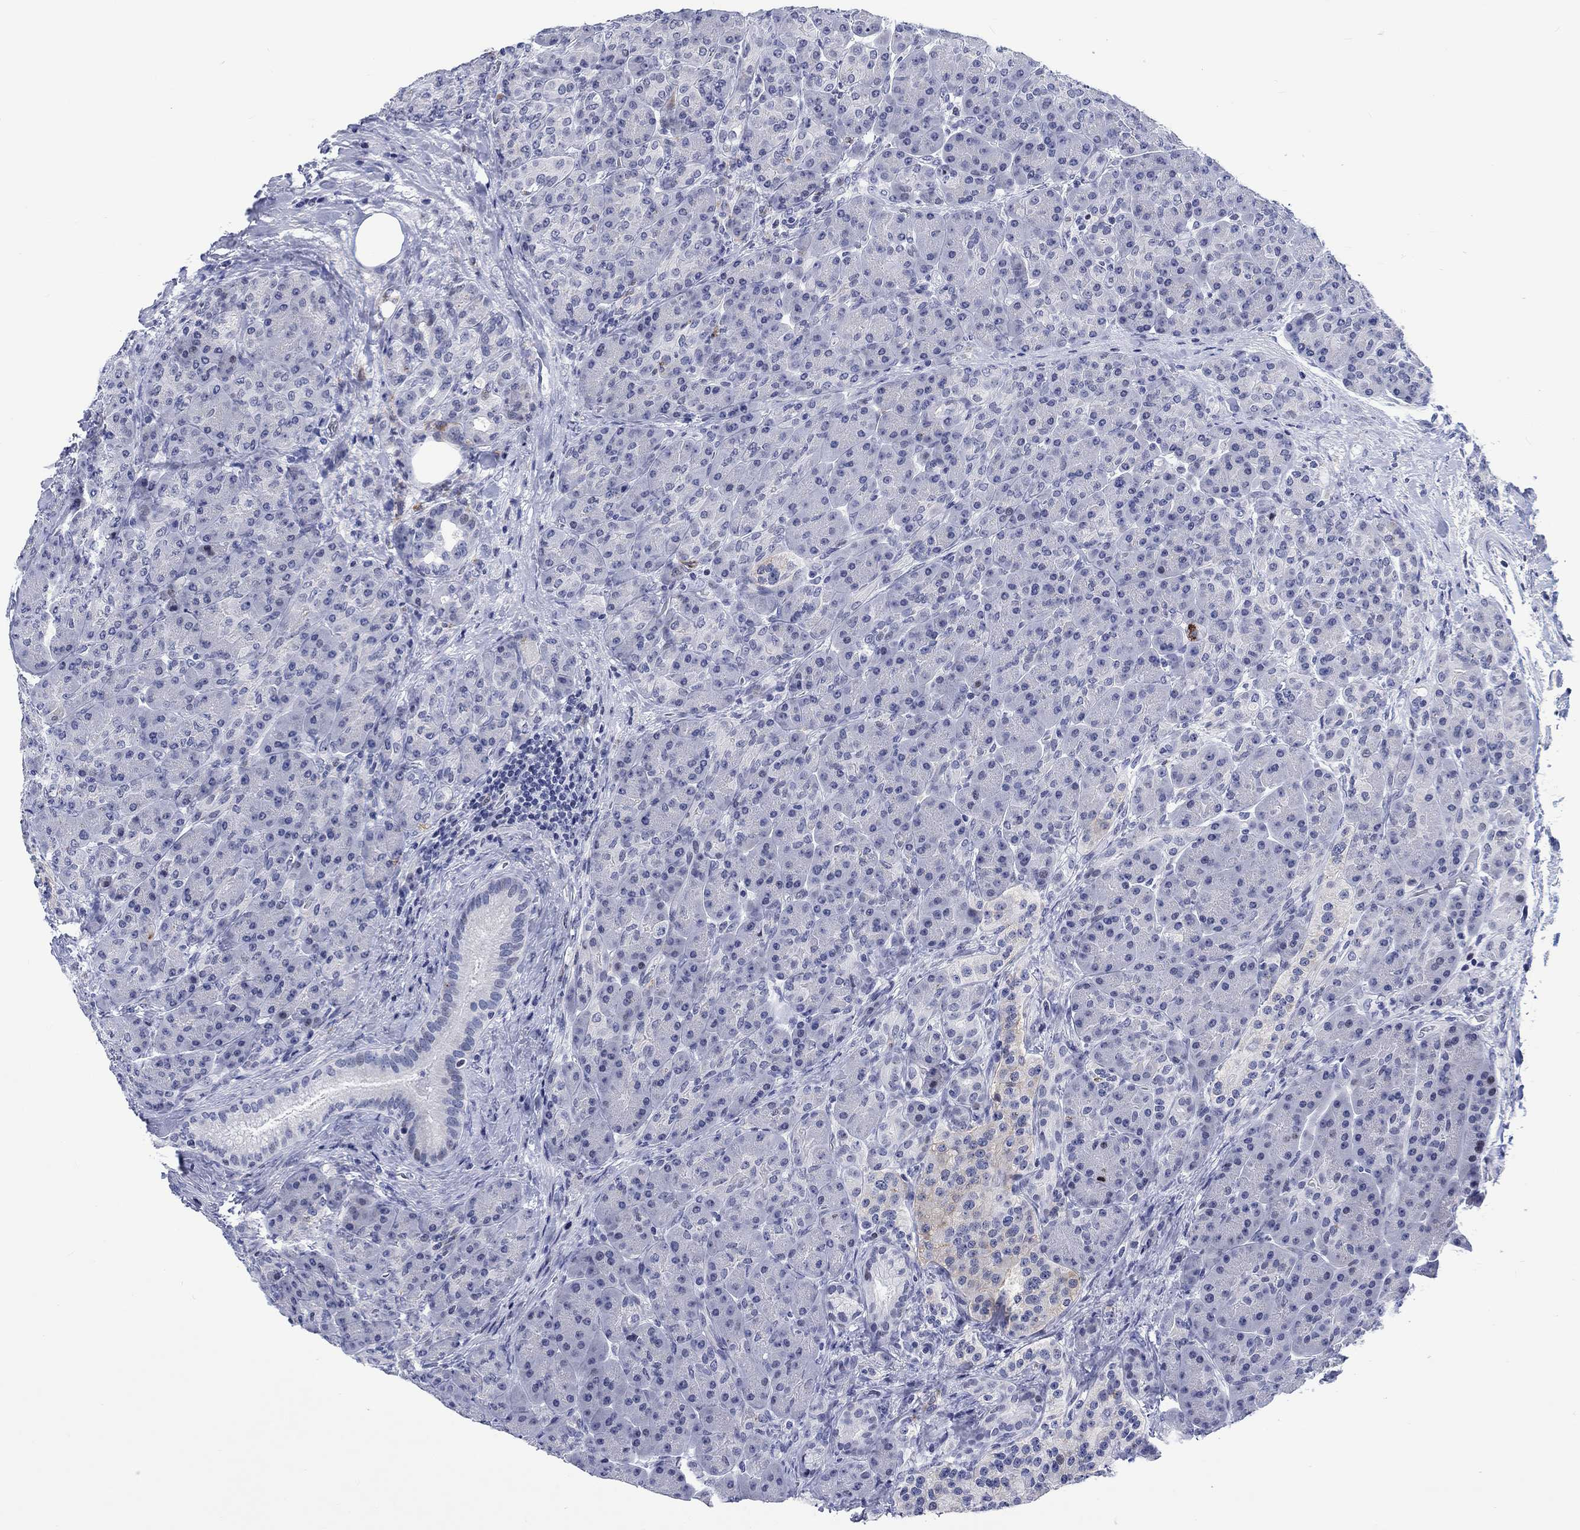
{"staining": {"intensity": "moderate", "quantity": "<25%", "location": "nuclear"}, "tissue": "pancreas", "cell_type": "Exocrine glandular cells", "image_type": "normal", "snomed": [{"axis": "morphology", "description": "Normal tissue, NOS"}, {"axis": "topography", "description": "Pancreas"}], "caption": "Pancreas stained with DAB (3,3'-diaminobenzidine) immunohistochemistry reveals low levels of moderate nuclear expression in about <25% of exocrine glandular cells. (brown staining indicates protein expression, while blue staining denotes nuclei).", "gene": "CDCA2", "patient": {"sex": "male", "age": 70}}